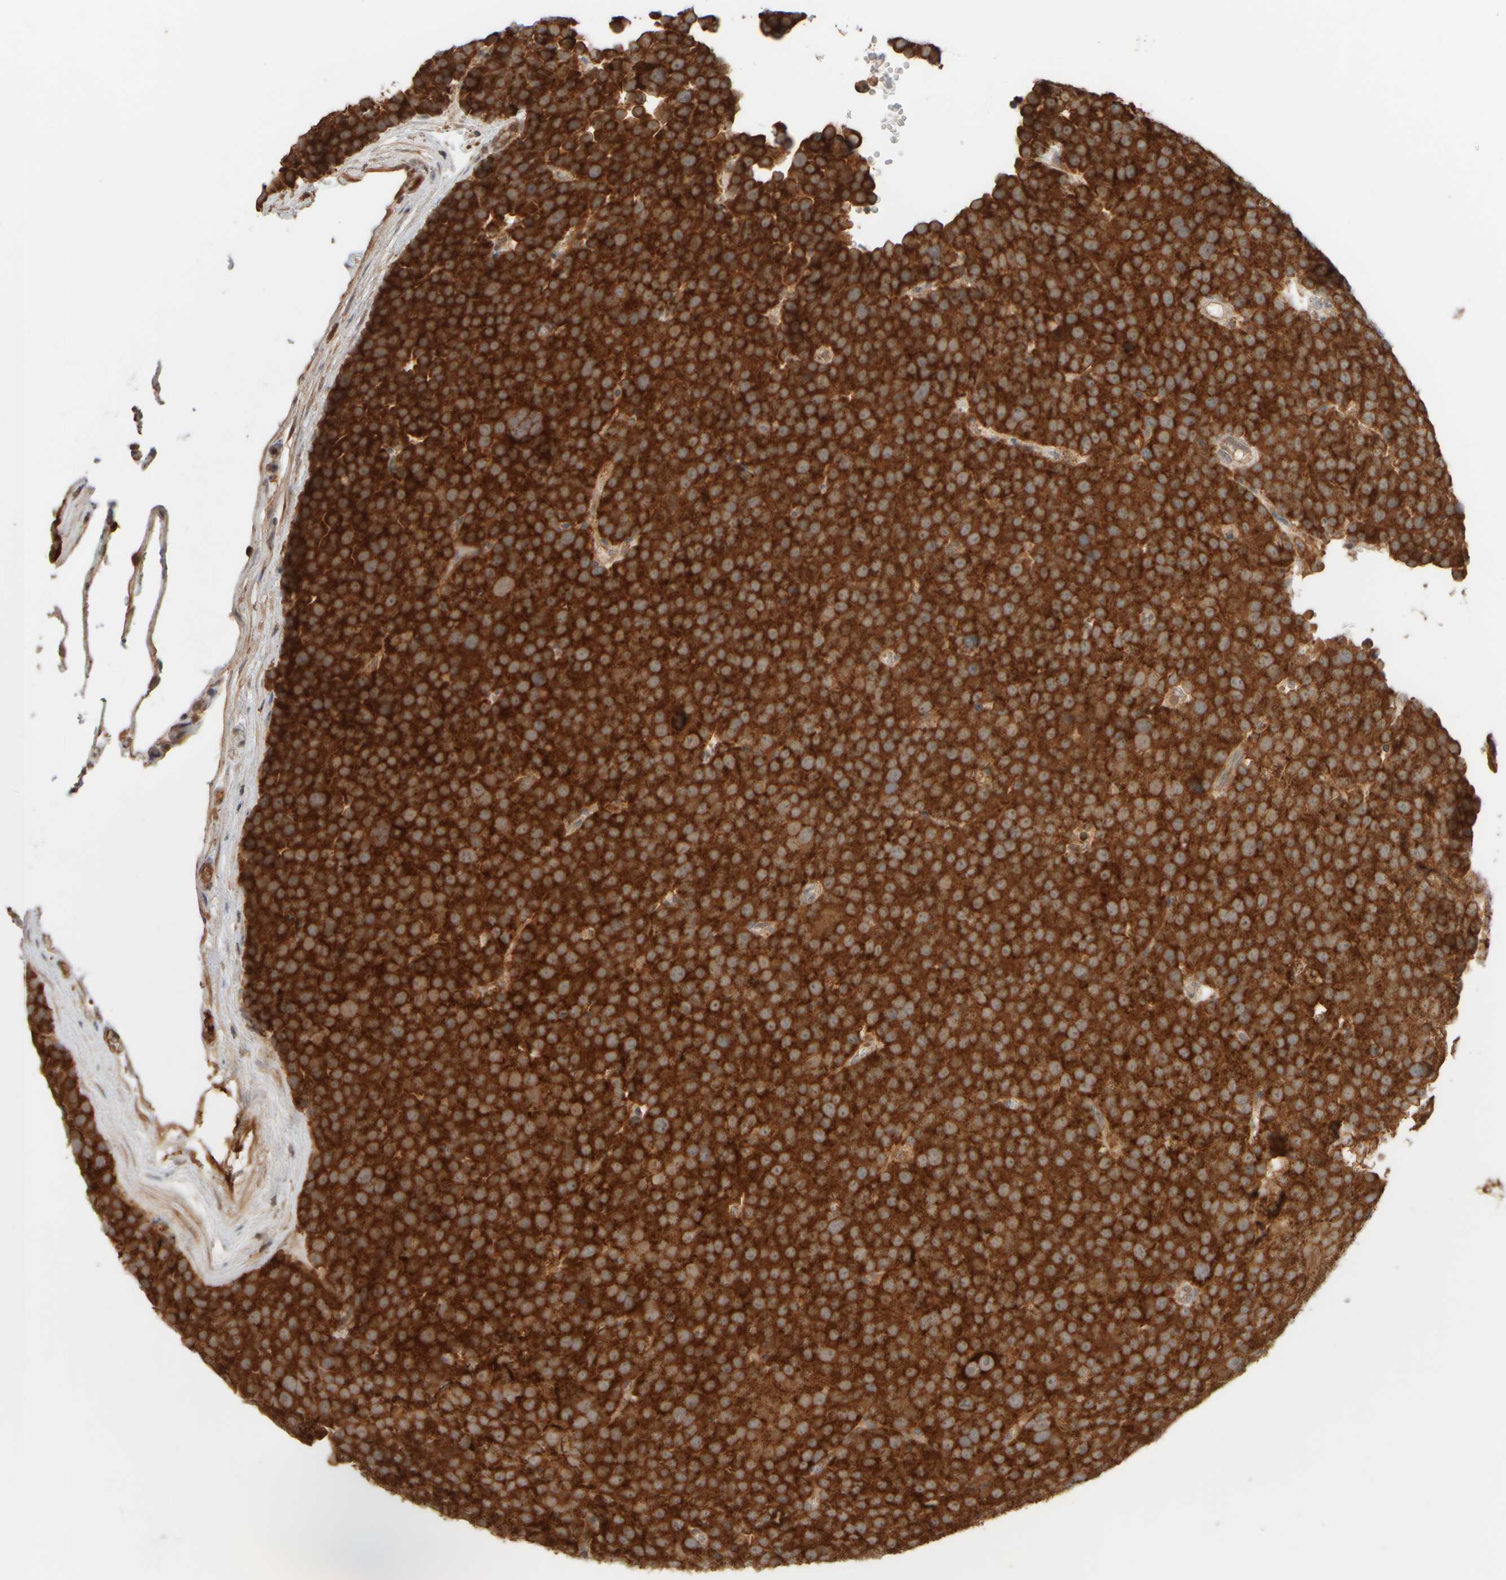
{"staining": {"intensity": "strong", "quantity": ">75%", "location": "cytoplasmic/membranous"}, "tissue": "testis cancer", "cell_type": "Tumor cells", "image_type": "cancer", "snomed": [{"axis": "morphology", "description": "Seminoma, NOS"}, {"axis": "topography", "description": "Testis"}], "caption": "The image reveals staining of testis cancer (seminoma), revealing strong cytoplasmic/membranous protein expression (brown color) within tumor cells.", "gene": "EIF2B3", "patient": {"sex": "male", "age": 71}}